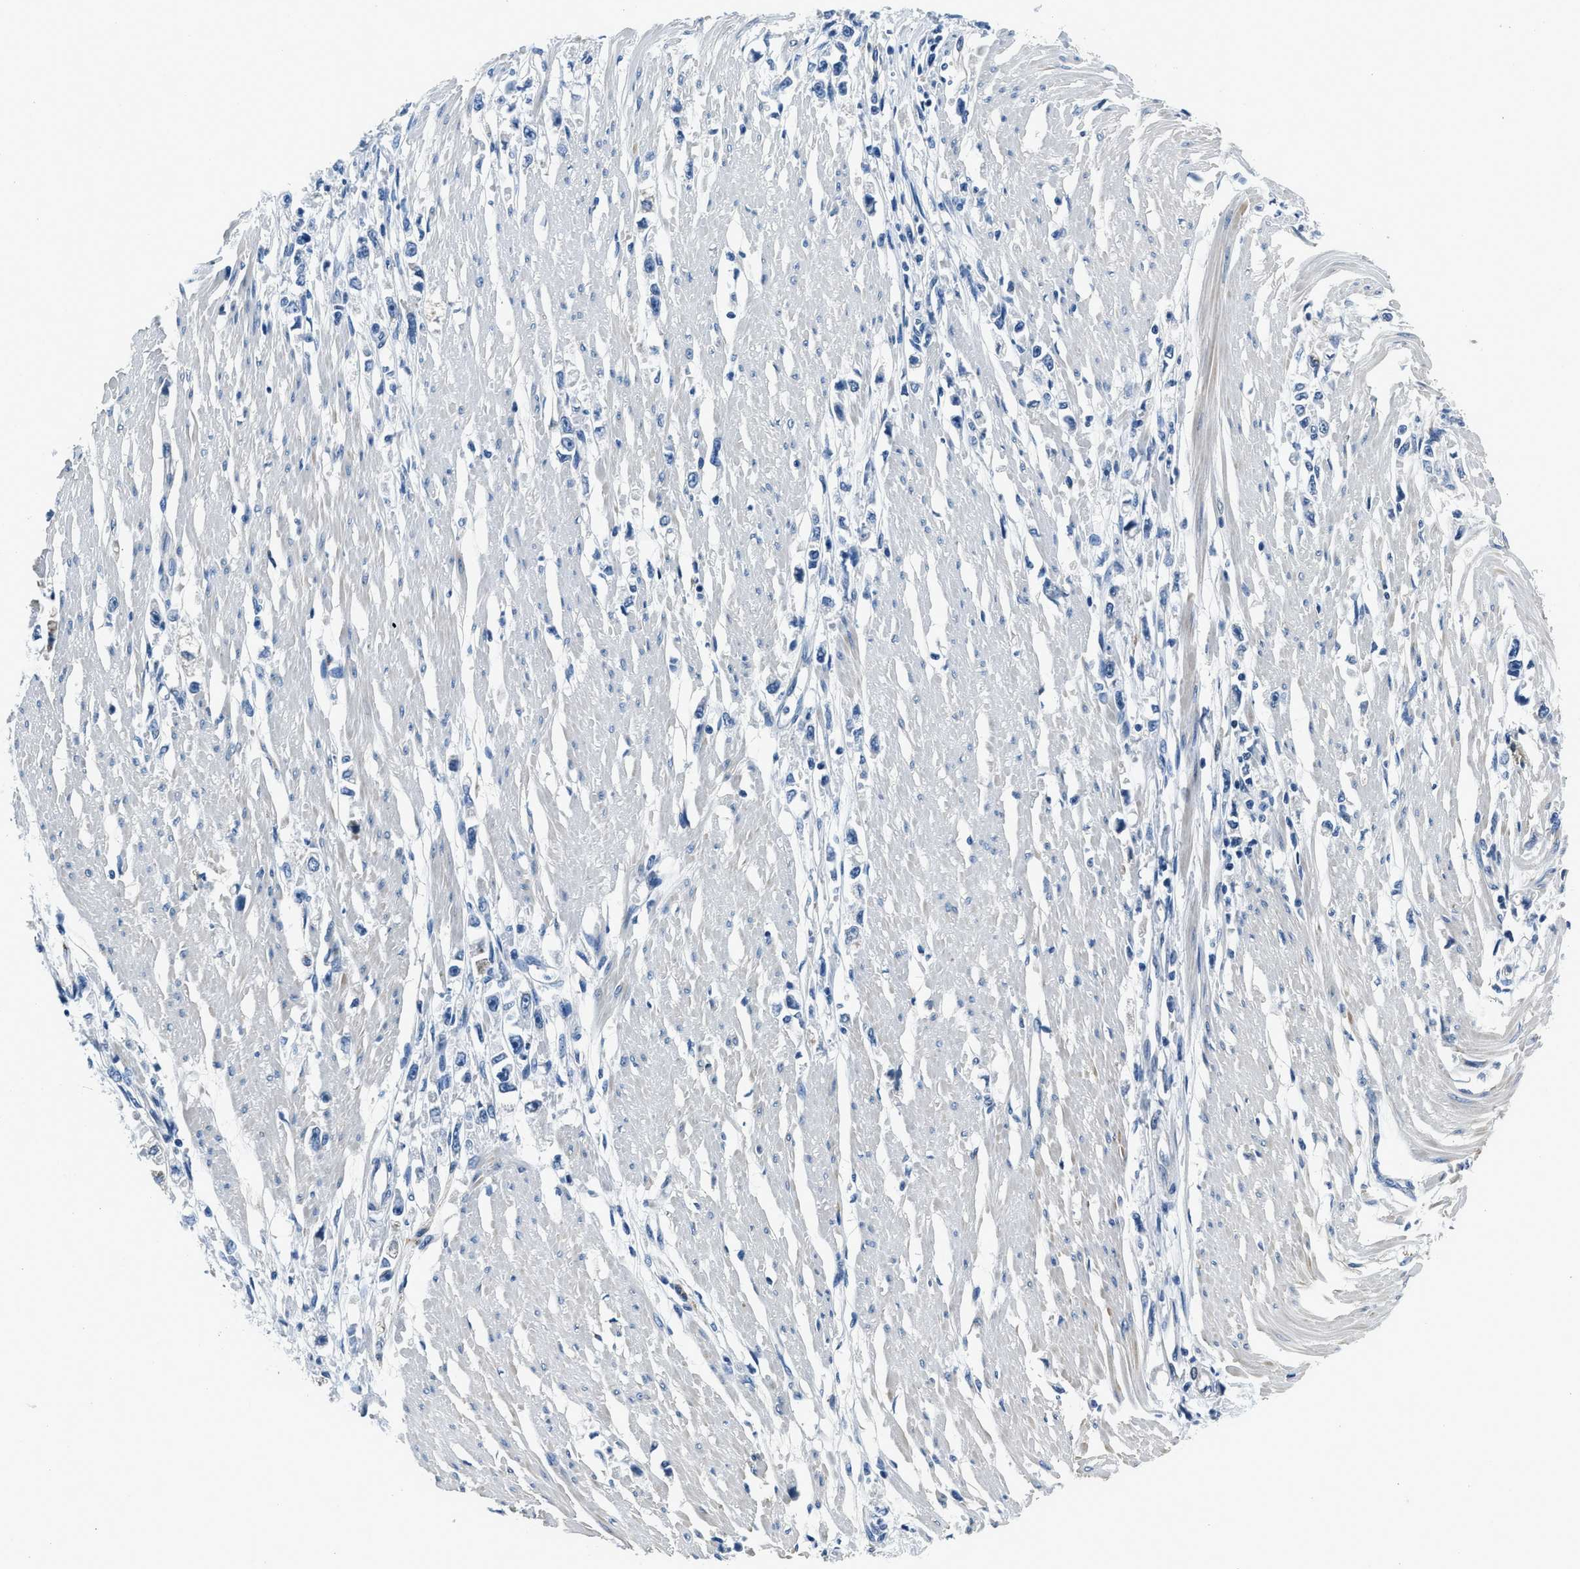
{"staining": {"intensity": "negative", "quantity": "none", "location": "none"}, "tissue": "stomach cancer", "cell_type": "Tumor cells", "image_type": "cancer", "snomed": [{"axis": "morphology", "description": "Adenocarcinoma, NOS"}, {"axis": "topography", "description": "Stomach"}], "caption": "The photomicrograph reveals no staining of tumor cells in stomach cancer.", "gene": "GJA3", "patient": {"sex": "female", "age": 59}}